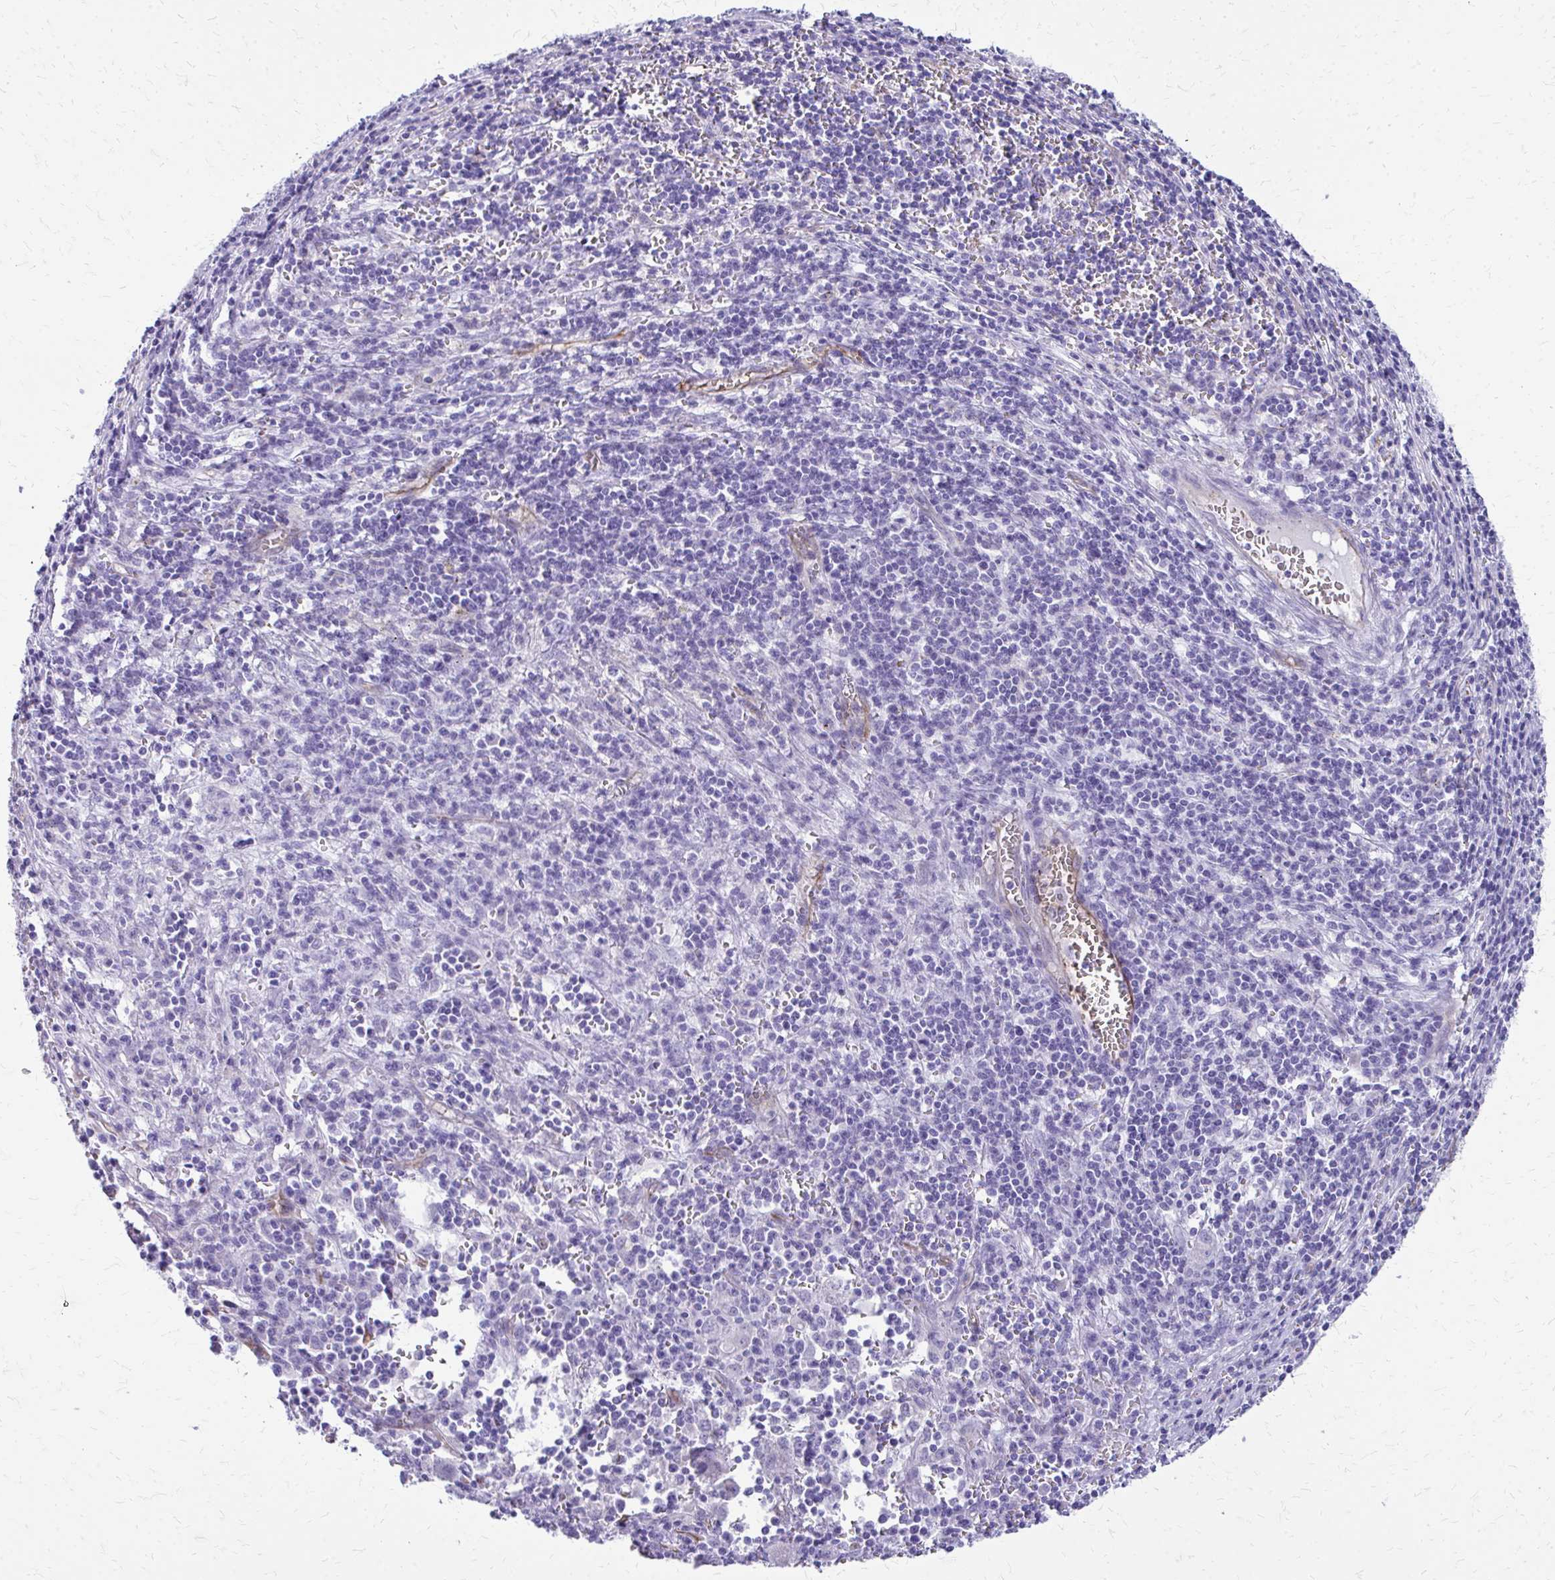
{"staining": {"intensity": "negative", "quantity": "none", "location": "none"}, "tissue": "liver cancer", "cell_type": "Tumor cells", "image_type": "cancer", "snomed": [{"axis": "morphology", "description": "Carcinoma, Hepatocellular, NOS"}, {"axis": "topography", "description": "Liver"}], "caption": "Immunohistochemistry of human liver cancer shows no staining in tumor cells.", "gene": "TPSG1", "patient": {"sex": "female", "age": 77}}